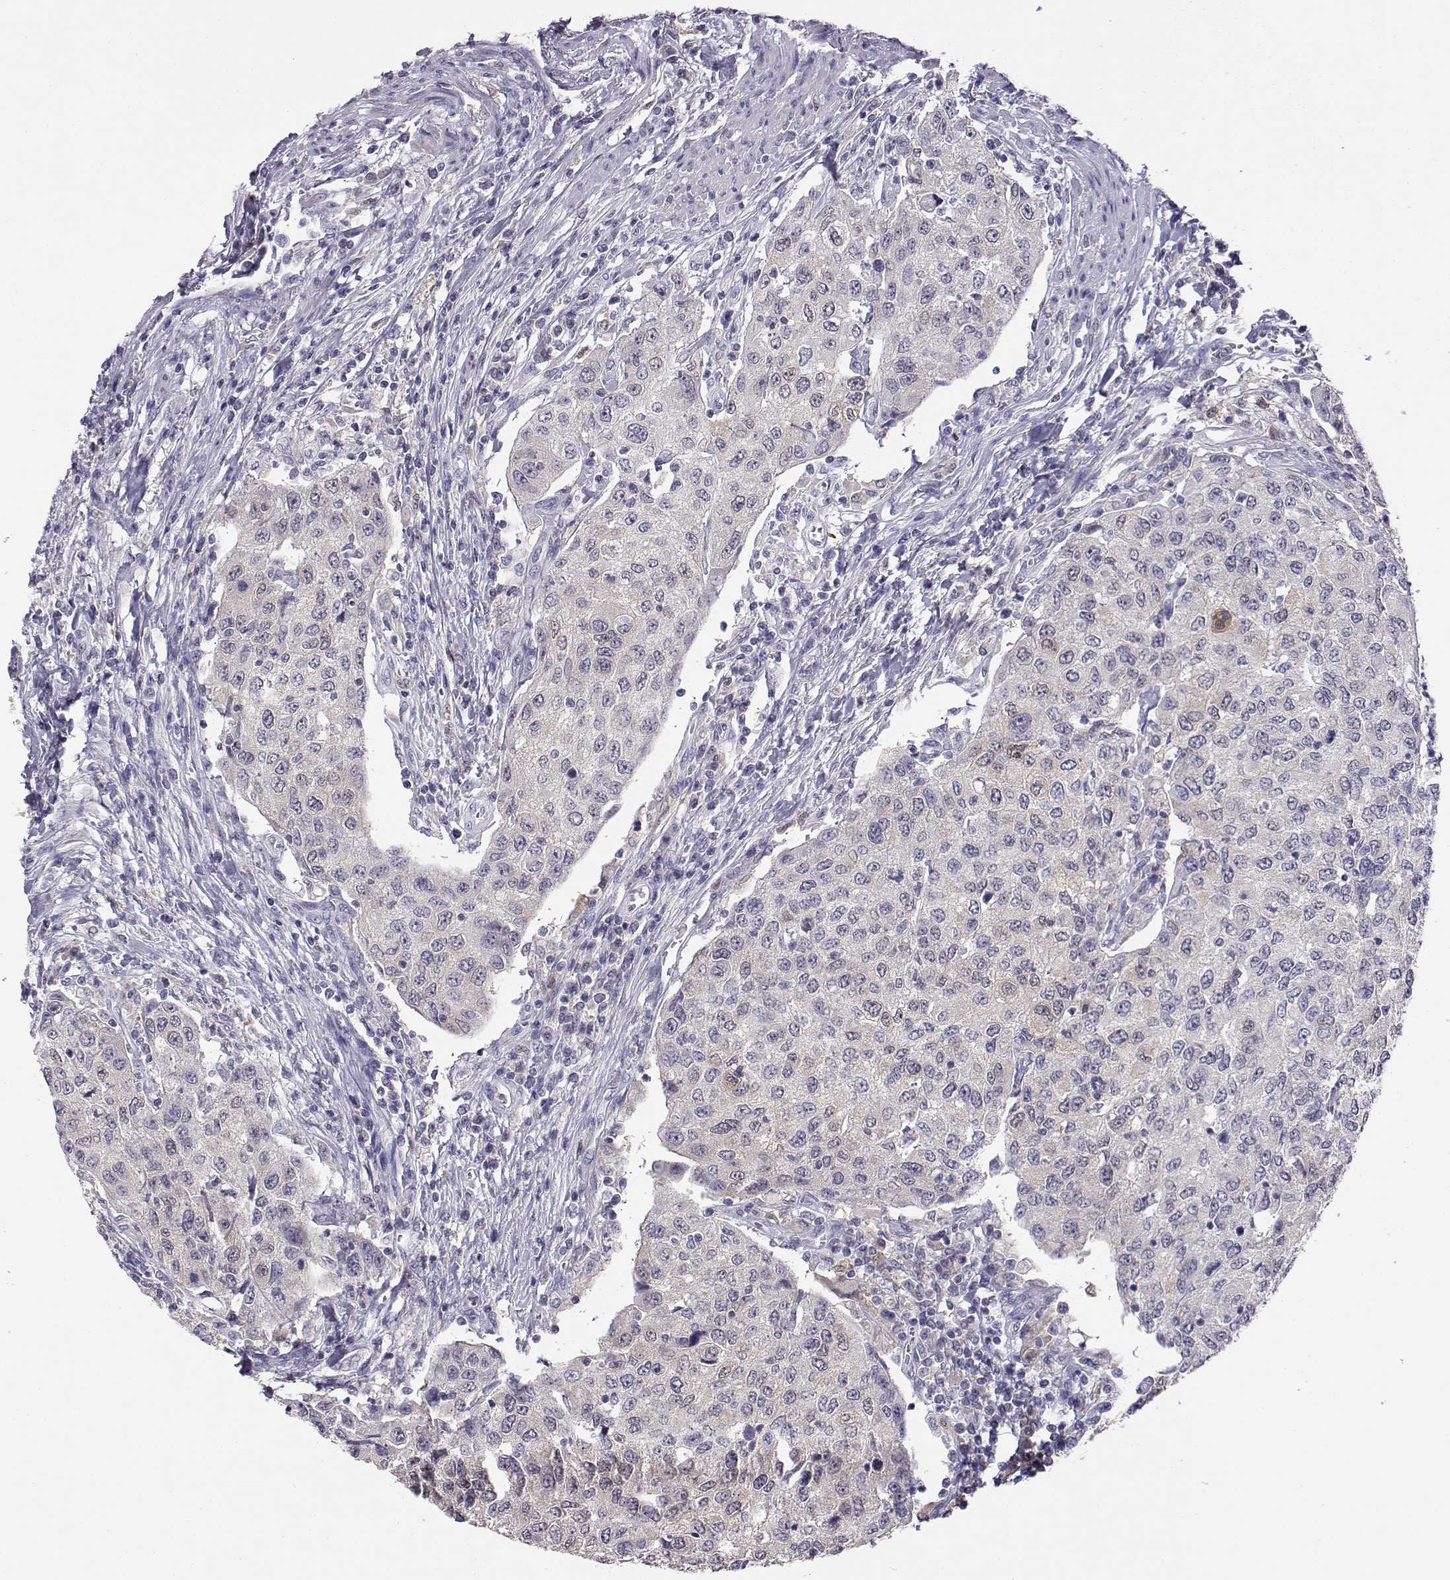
{"staining": {"intensity": "negative", "quantity": "none", "location": "none"}, "tissue": "urothelial cancer", "cell_type": "Tumor cells", "image_type": "cancer", "snomed": [{"axis": "morphology", "description": "Urothelial carcinoma, High grade"}, {"axis": "topography", "description": "Urinary bladder"}], "caption": "DAB (3,3'-diaminobenzidine) immunohistochemical staining of urothelial cancer reveals no significant expression in tumor cells. (DAB IHC with hematoxylin counter stain).", "gene": "AKR1B1", "patient": {"sex": "female", "age": 78}}